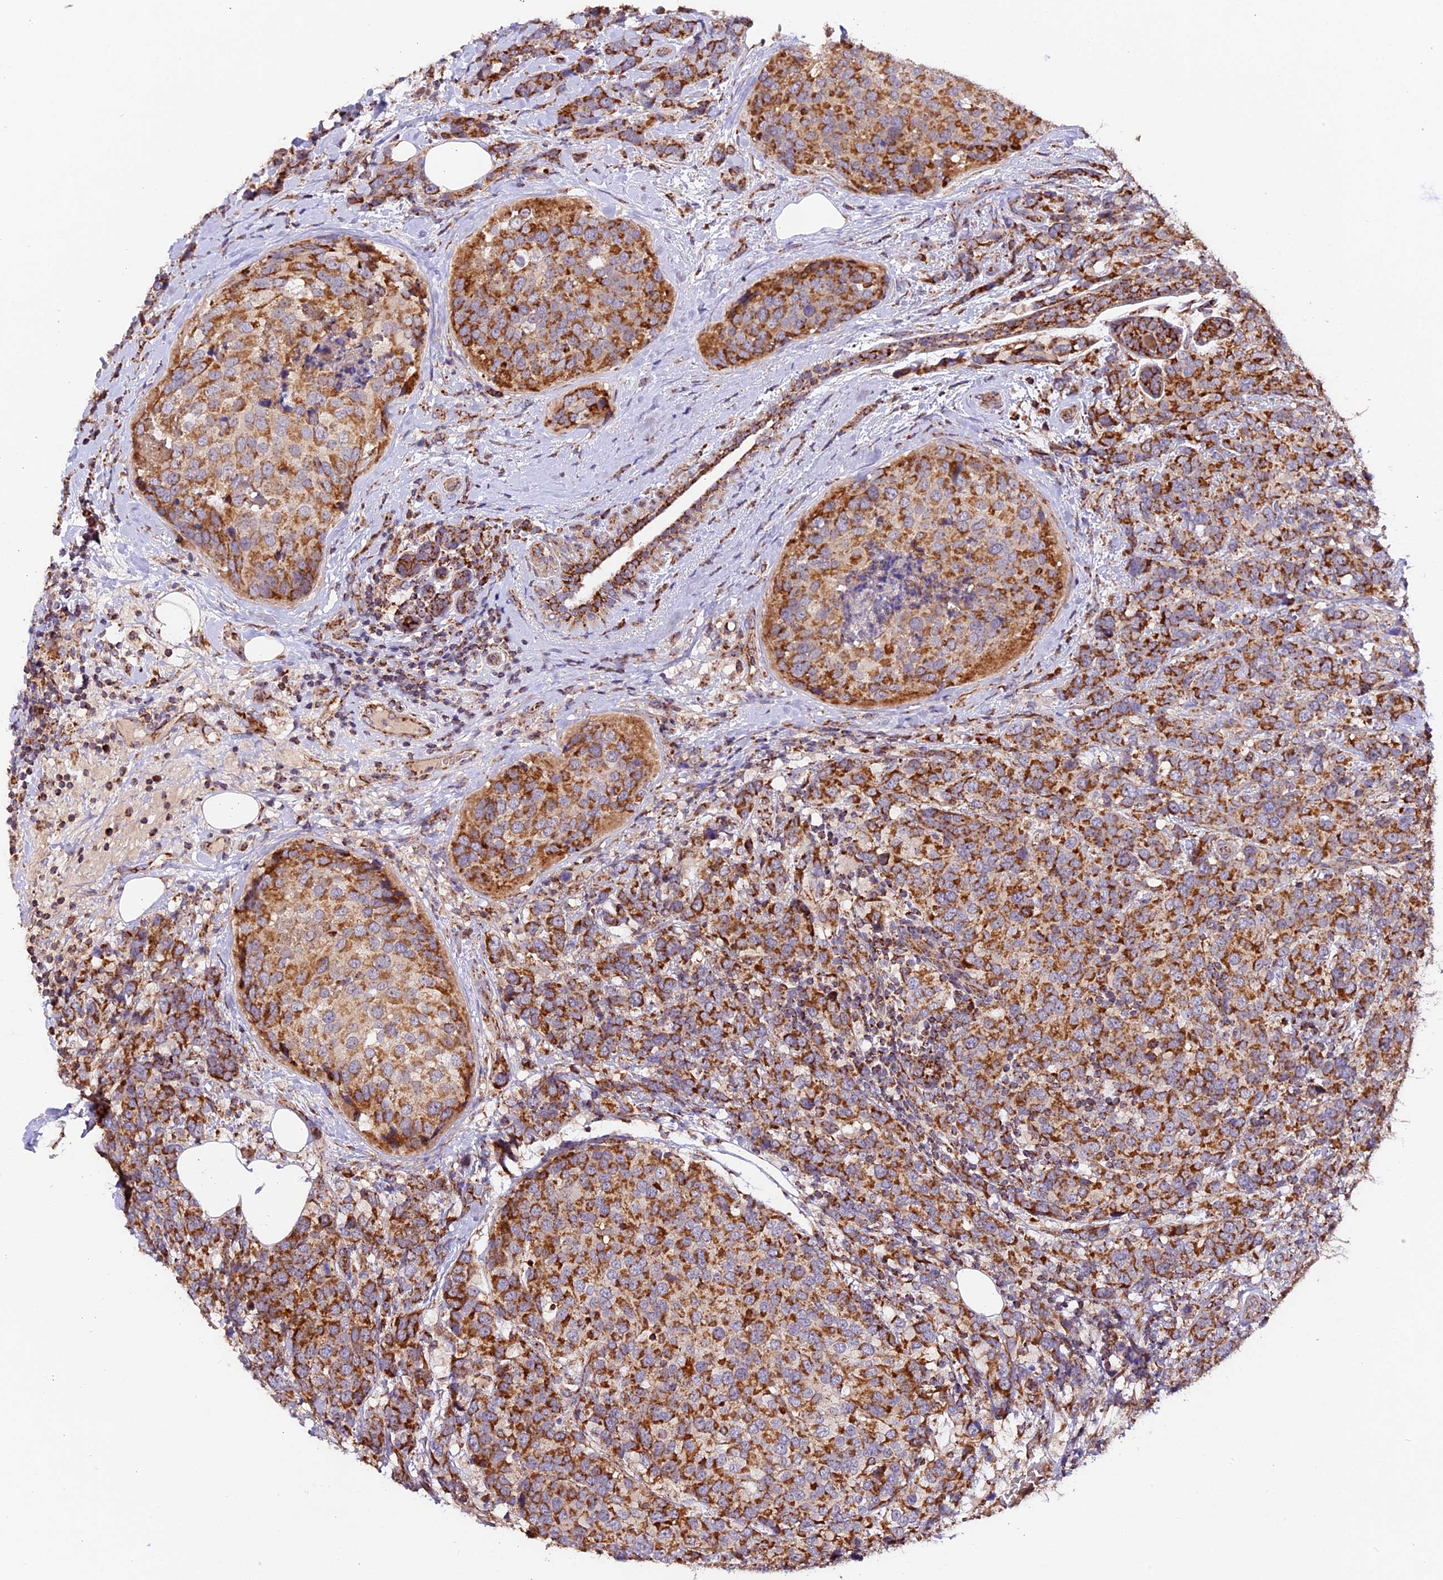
{"staining": {"intensity": "strong", "quantity": ">75%", "location": "cytoplasmic/membranous"}, "tissue": "breast cancer", "cell_type": "Tumor cells", "image_type": "cancer", "snomed": [{"axis": "morphology", "description": "Lobular carcinoma"}, {"axis": "topography", "description": "Breast"}], "caption": "Human breast lobular carcinoma stained for a protein (brown) reveals strong cytoplasmic/membranous positive expression in about >75% of tumor cells.", "gene": "NDUFA8", "patient": {"sex": "female", "age": 59}}